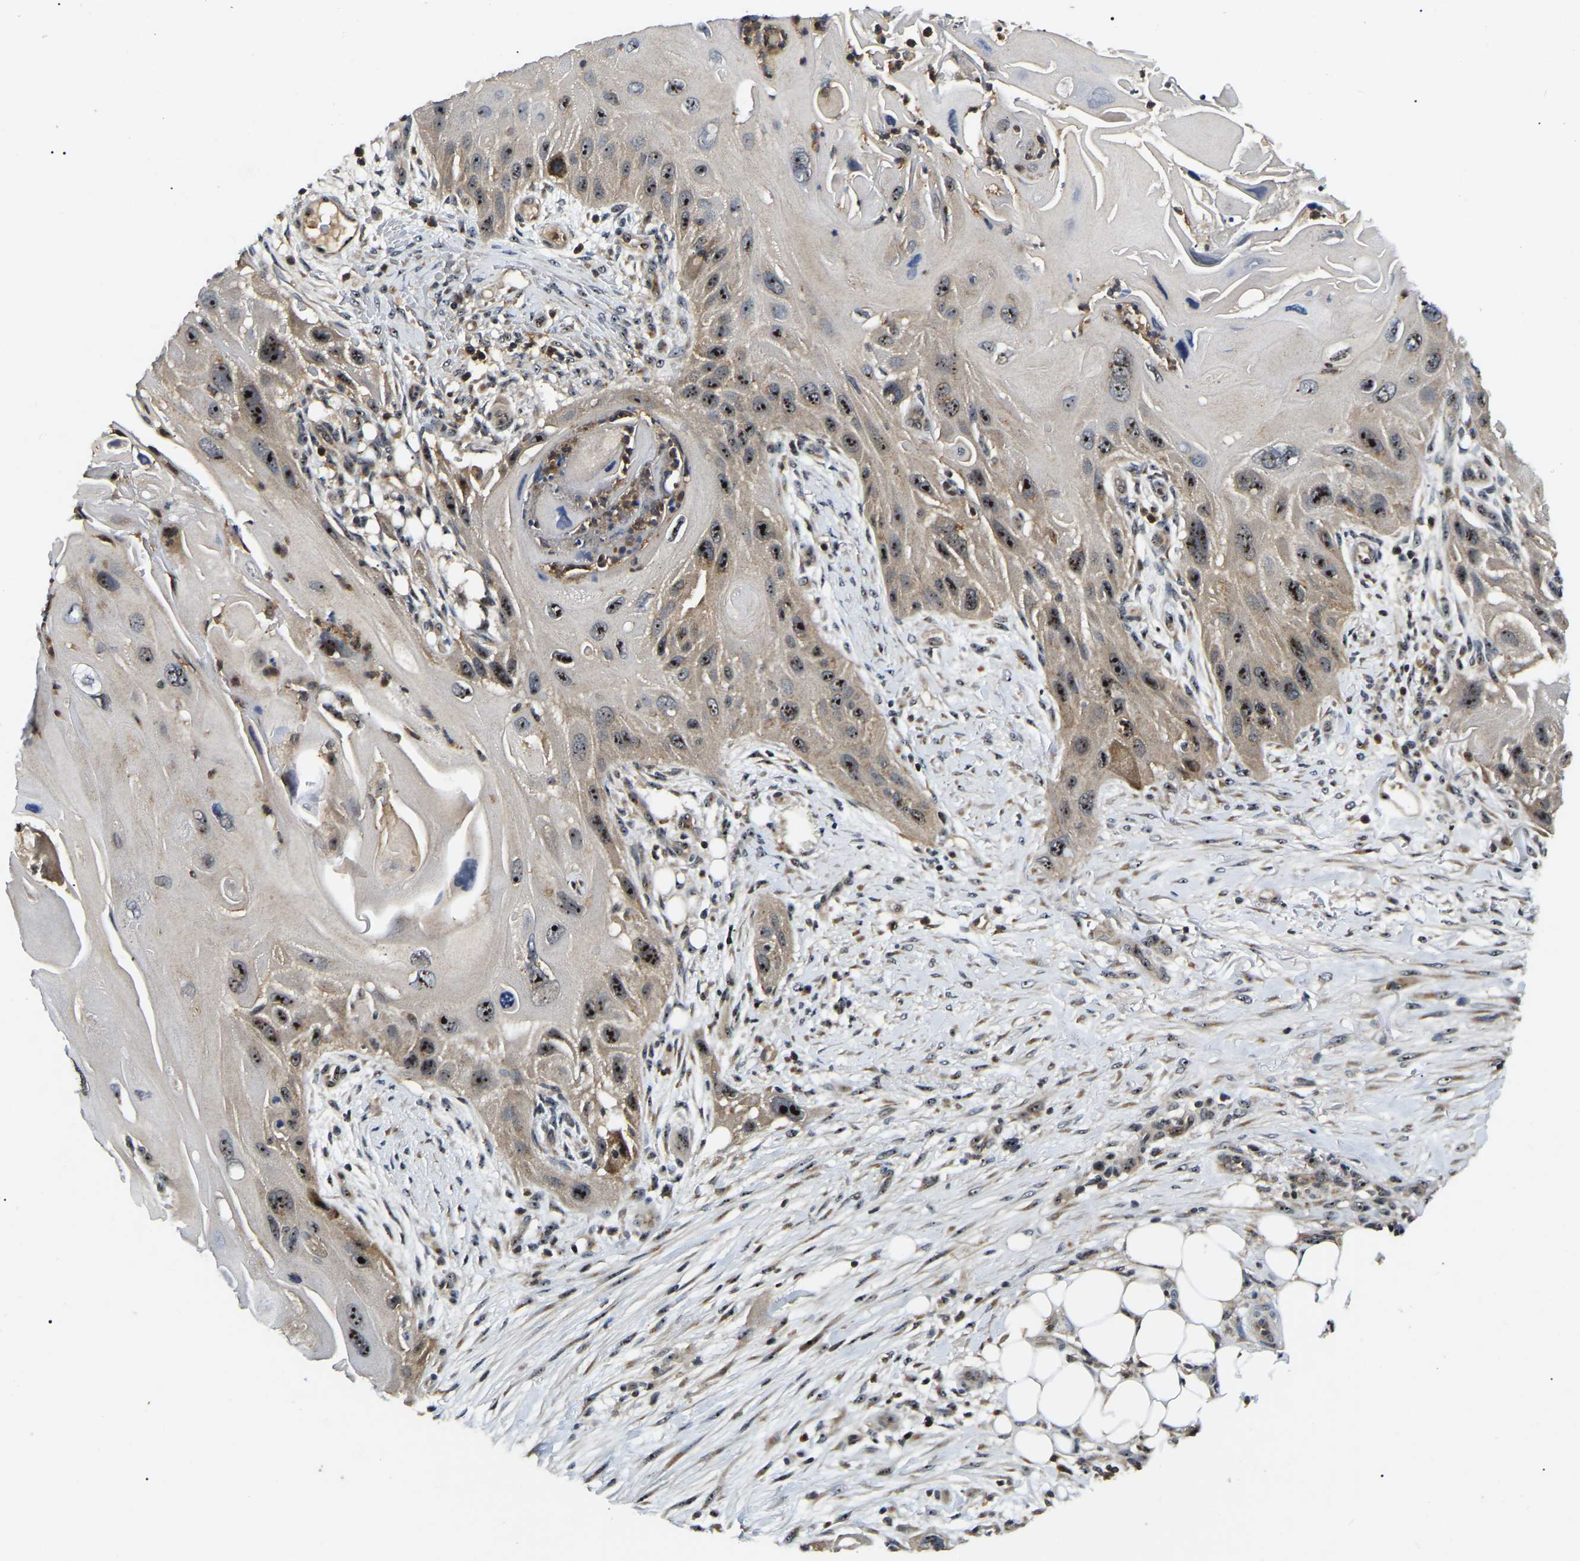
{"staining": {"intensity": "strong", "quantity": ">75%", "location": "nuclear"}, "tissue": "skin cancer", "cell_type": "Tumor cells", "image_type": "cancer", "snomed": [{"axis": "morphology", "description": "Squamous cell carcinoma, NOS"}, {"axis": "topography", "description": "Skin"}], "caption": "Immunohistochemical staining of skin squamous cell carcinoma reveals high levels of strong nuclear protein expression in about >75% of tumor cells.", "gene": "RBM28", "patient": {"sex": "female", "age": 77}}